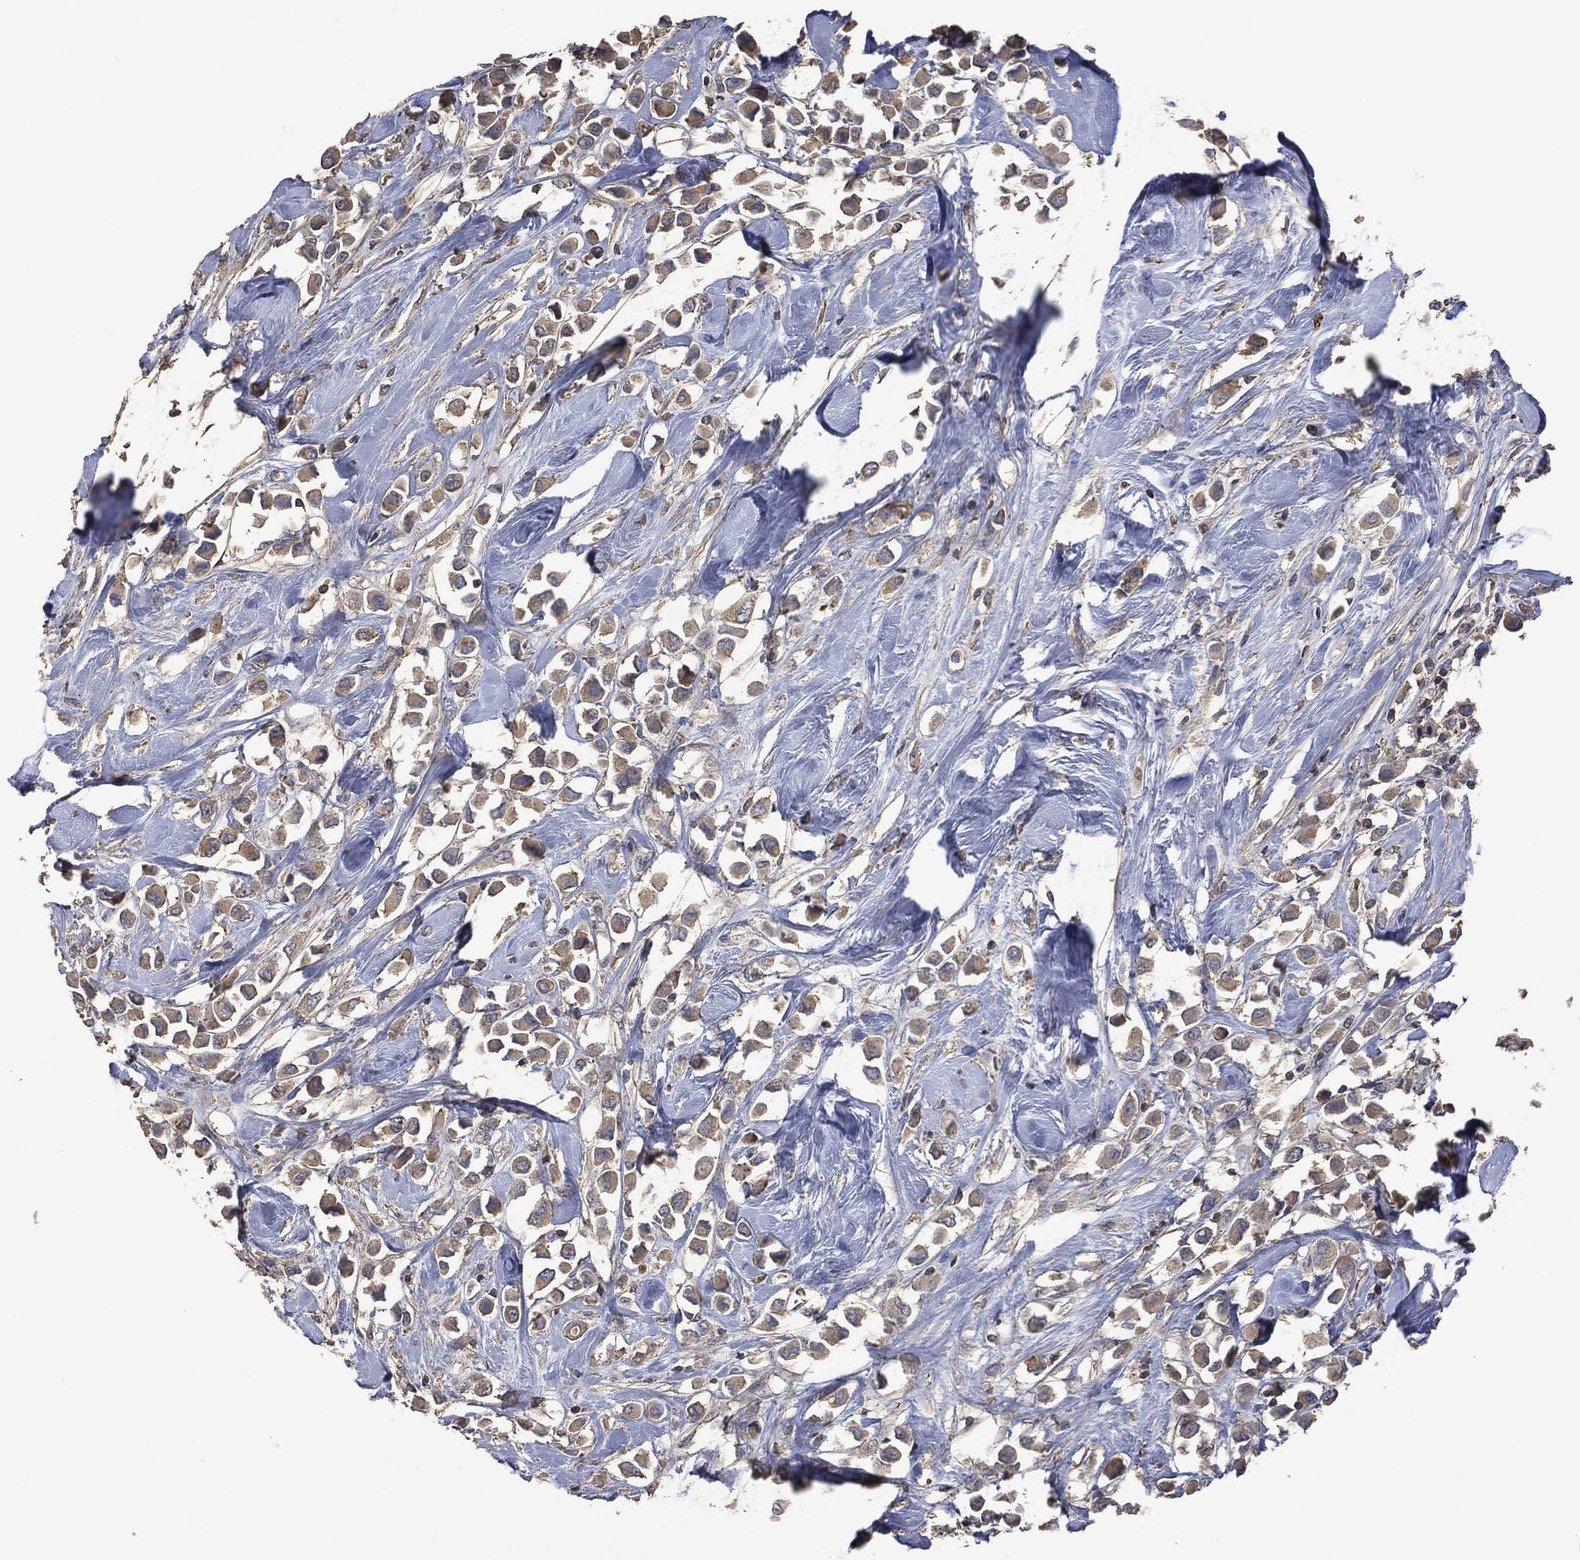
{"staining": {"intensity": "moderate", "quantity": "25%-75%", "location": "cytoplasmic/membranous"}, "tissue": "breast cancer", "cell_type": "Tumor cells", "image_type": "cancer", "snomed": [{"axis": "morphology", "description": "Duct carcinoma"}, {"axis": "topography", "description": "Breast"}], "caption": "This micrograph exhibits immunohistochemistry staining of human invasive ductal carcinoma (breast), with medium moderate cytoplasmic/membranous staining in about 25%-75% of tumor cells.", "gene": "MSLN", "patient": {"sex": "female", "age": 61}}